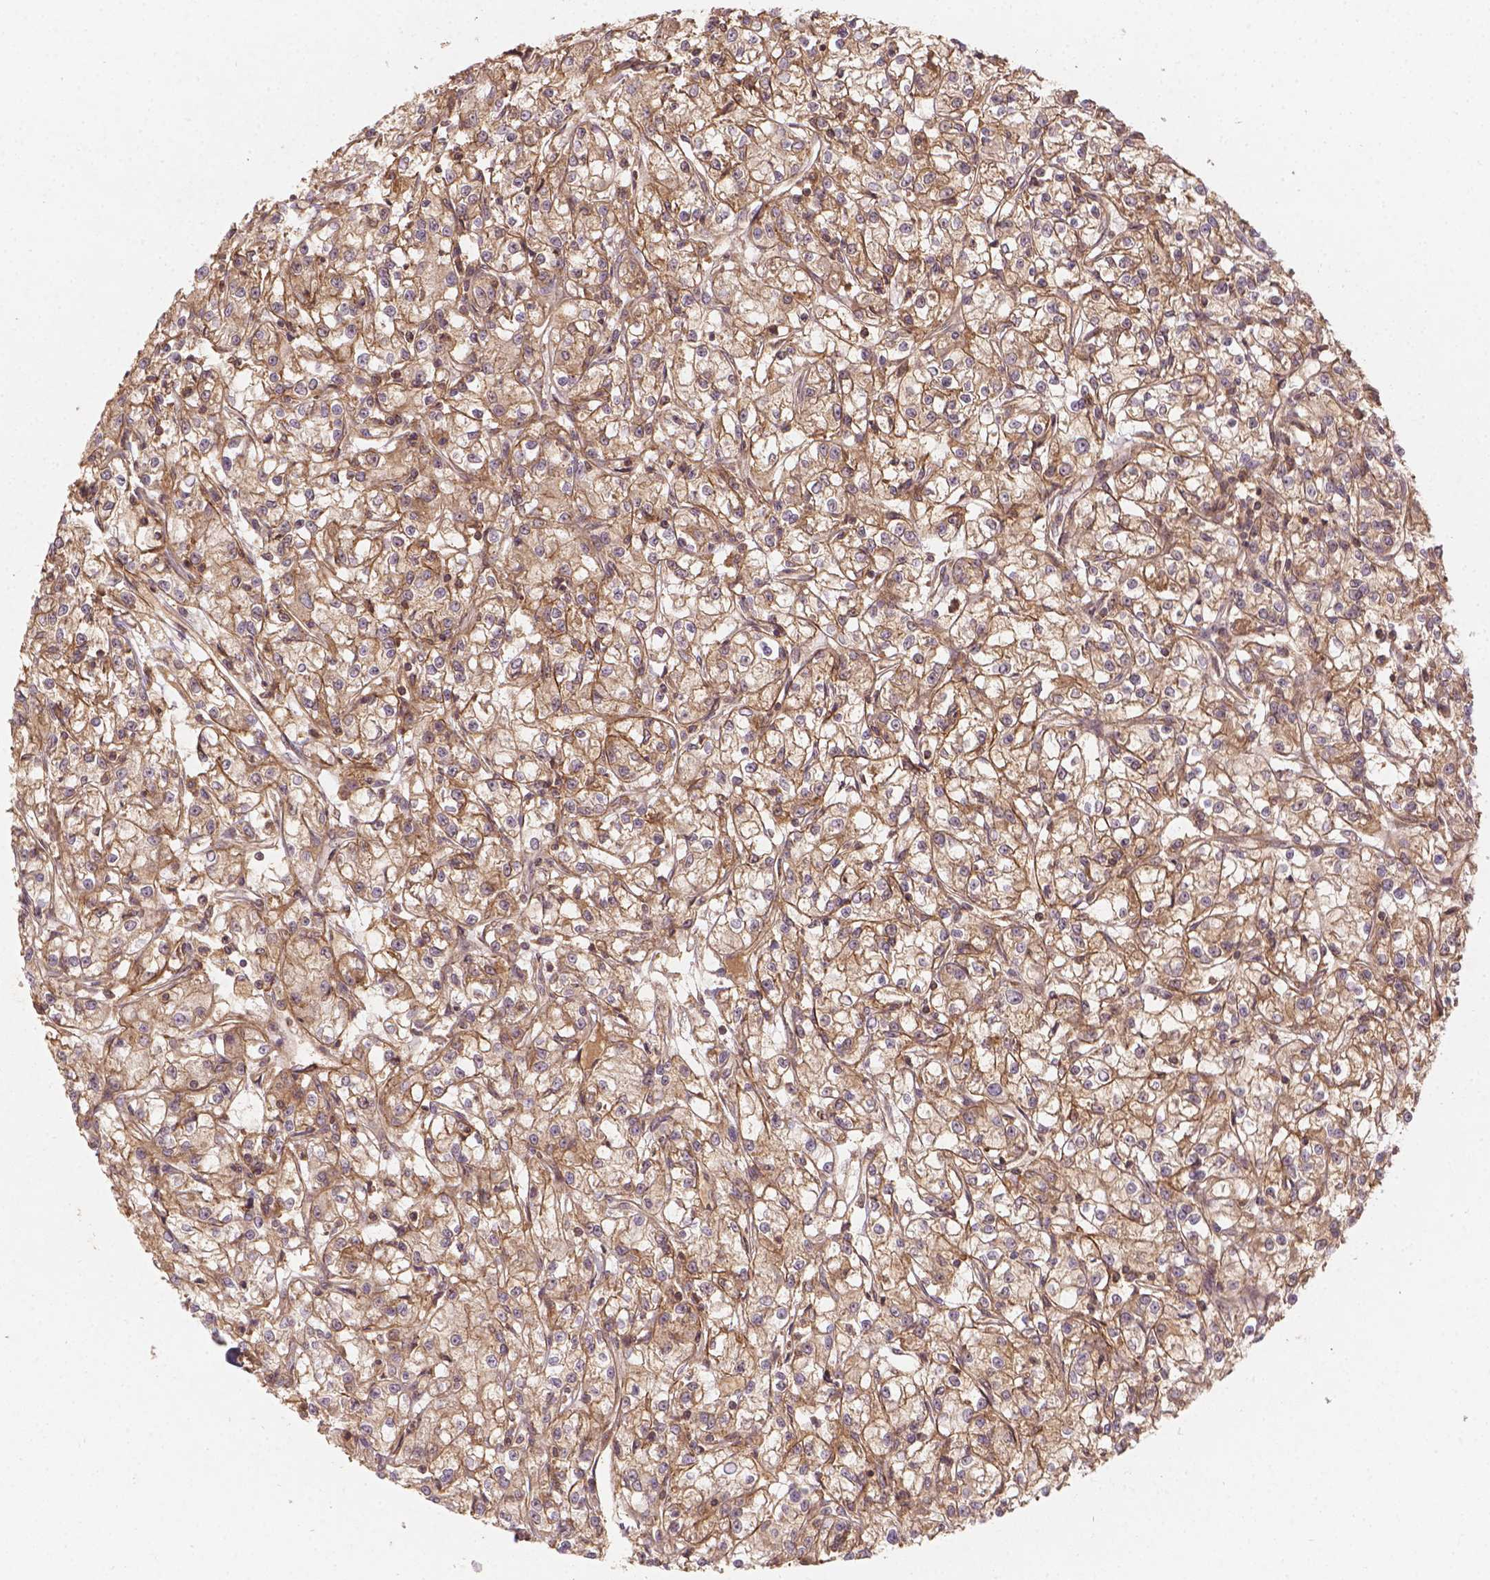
{"staining": {"intensity": "moderate", "quantity": ">75%", "location": "cytoplasmic/membranous"}, "tissue": "renal cancer", "cell_type": "Tumor cells", "image_type": "cancer", "snomed": [{"axis": "morphology", "description": "Adenocarcinoma, NOS"}, {"axis": "topography", "description": "Kidney"}], "caption": "This photomicrograph reveals immunohistochemistry (IHC) staining of renal cancer, with medium moderate cytoplasmic/membranous expression in approximately >75% of tumor cells.", "gene": "XPR1", "patient": {"sex": "female", "age": 59}}